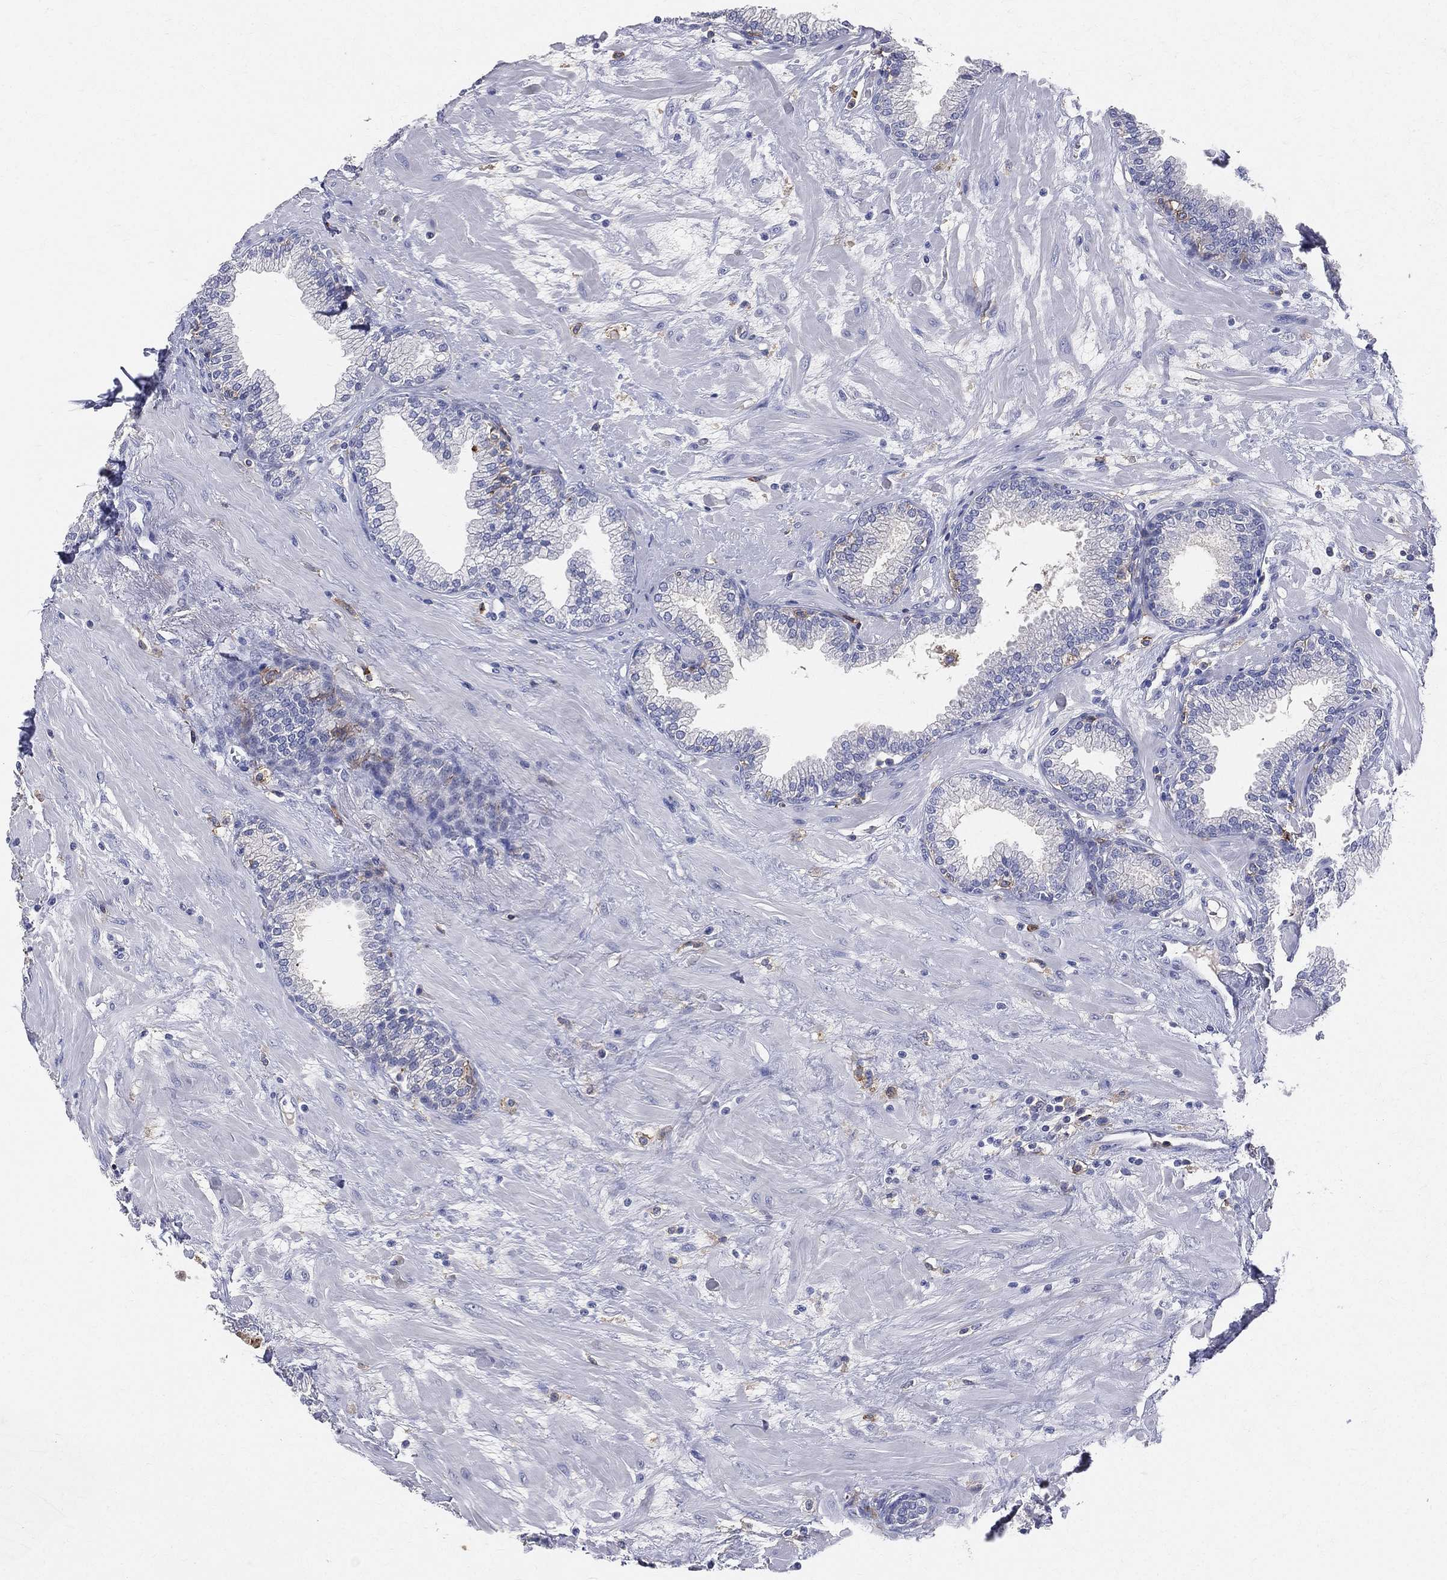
{"staining": {"intensity": "negative", "quantity": "none", "location": "none"}, "tissue": "prostate", "cell_type": "Glandular cells", "image_type": "normal", "snomed": [{"axis": "morphology", "description": "Normal tissue, NOS"}, {"axis": "topography", "description": "Prostate"}], "caption": "This is an immunohistochemistry (IHC) photomicrograph of normal prostate. There is no staining in glandular cells.", "gene": "CD33", "patient": {"sex": "male", "age": 64}}